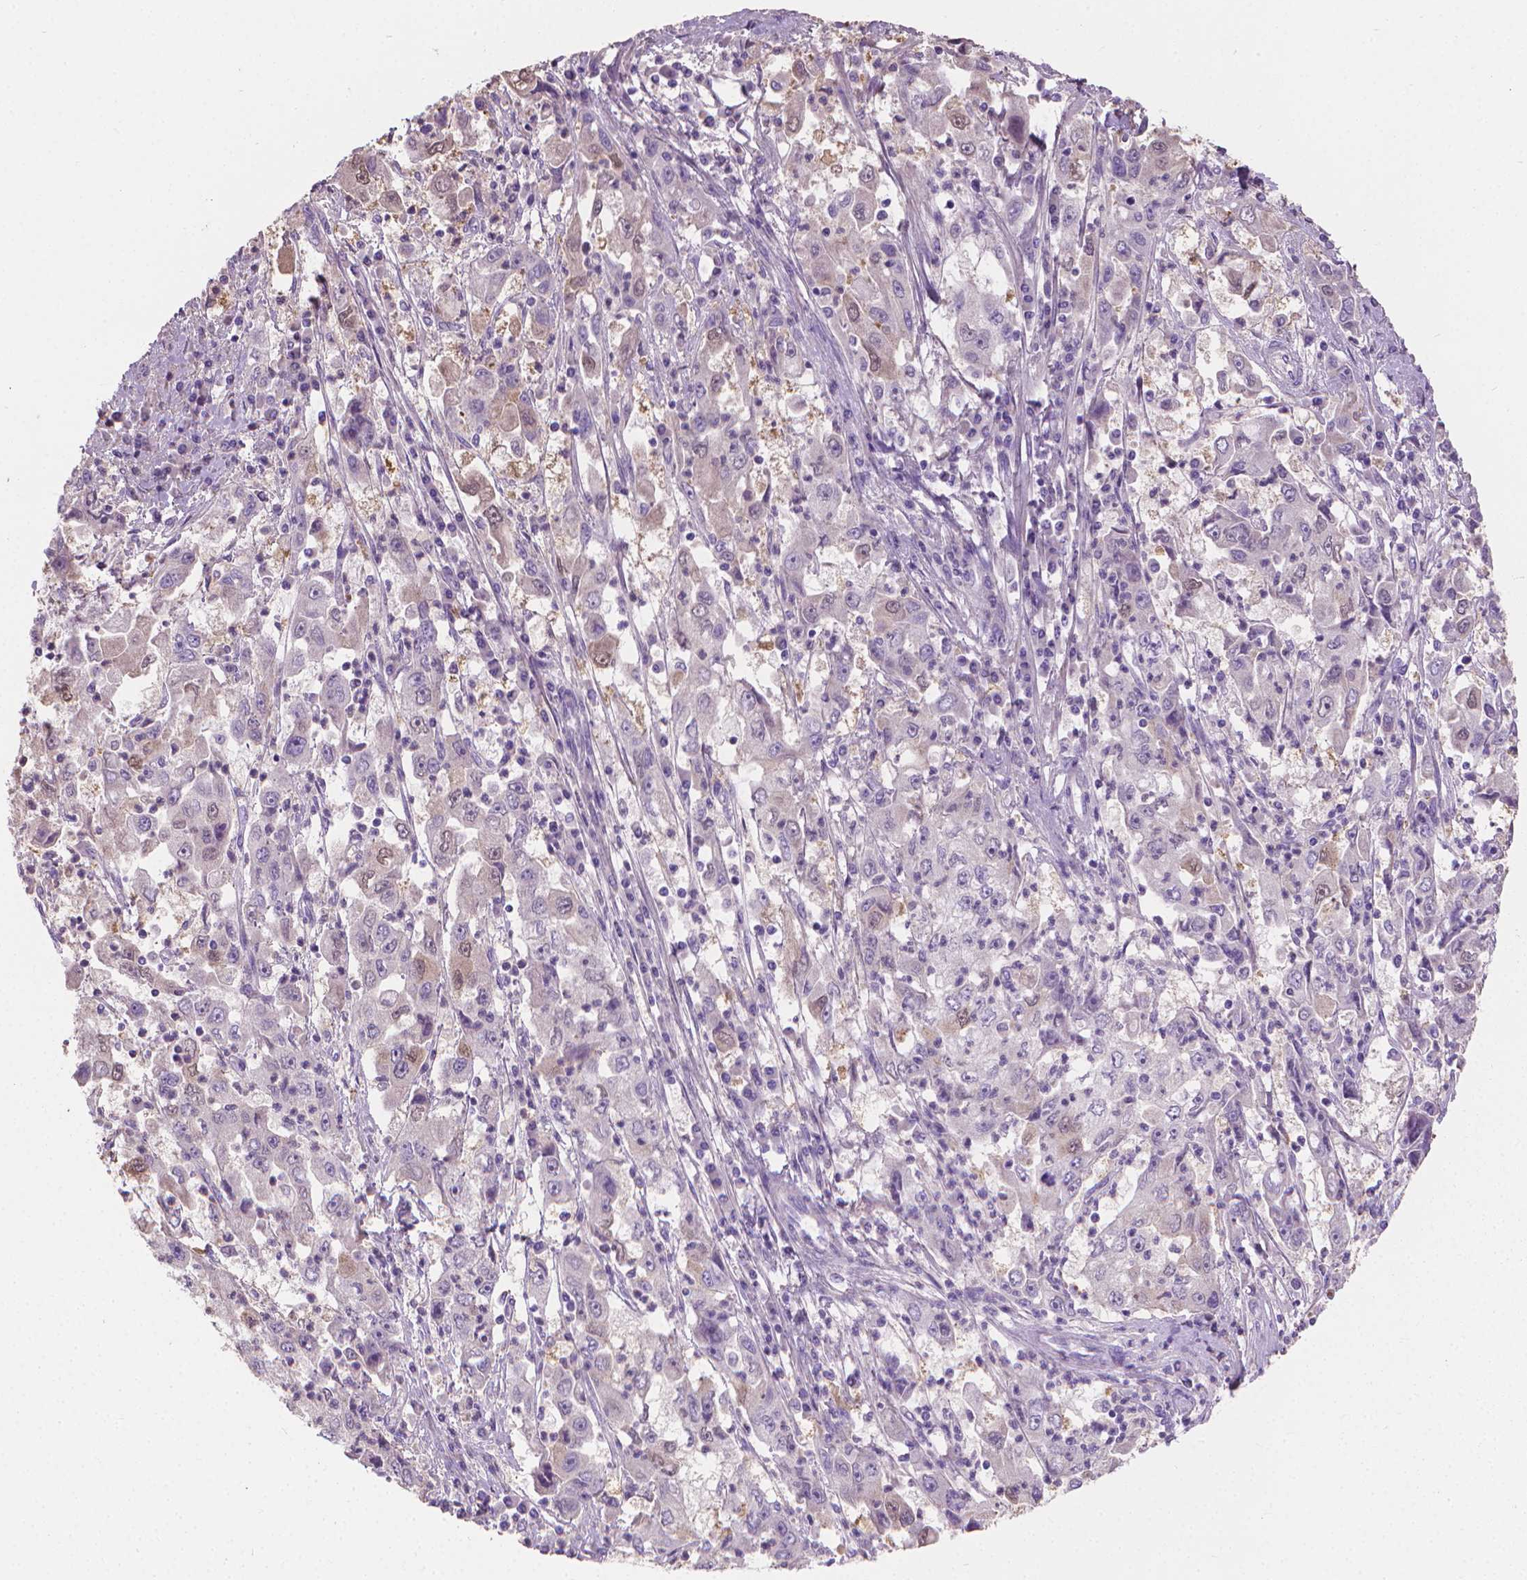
{"staining": {"intensity": "negative", "quantity": "none", "location": "none"}, "tissue": "cervical cancer", "cell_type": "Tumor cells", "image_type": "cancer", "snomed": [{"axis": "morphology", "description": "Squamous cell carcinoma, NOS"}, {"axis": "topography", "description": "Cervix"}], "caption": "Immunohistochemistry of human cervical cancer (squamous cell carcinoma) demonstrates no expression in tumor cells.", "gene": "CABCOCO1", "patient": {"sex": "female", "age": 36}}